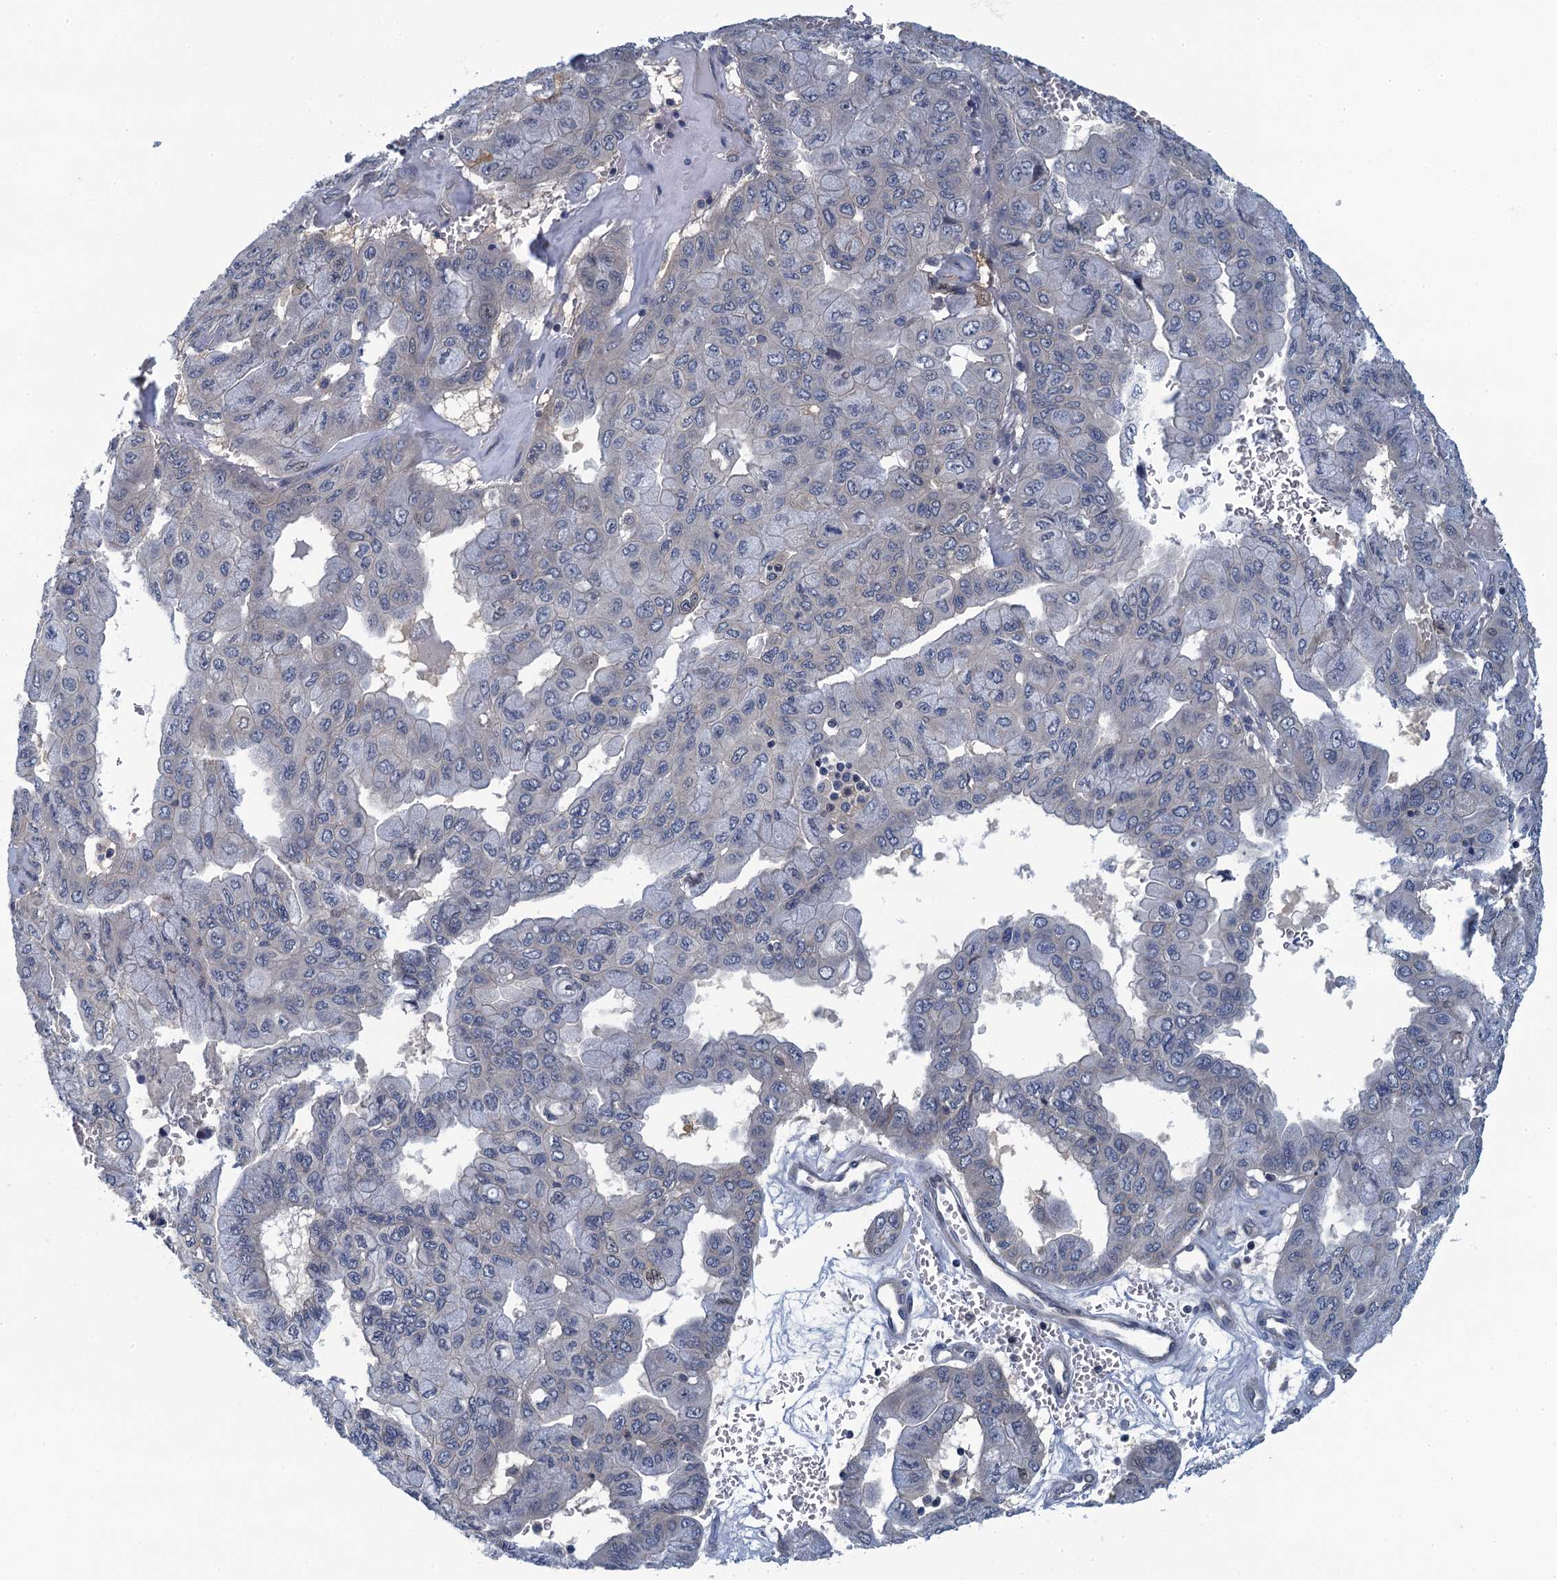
{"staining": {"intensity": "negative", "quantity": "none", "location": "none"}, "tissue": "pancreatic cancer", "cell_type": "Tumor cells", "image_type": "cancer", "snomed": [{"axis": "morphology", "description": "Adenocarcinoma, NOS"}, {"axis": "topography", "description": "Pancreas"}], "caption": "Tumor cells show no significant expression in pancreatic cancer (adenocarcinoma). Brightfield microscopy of IHC stained with DAB (brown) and hematoxylin (blue), captured at high magnification.", "gene": "NCKAP1L", "patient": {"sex": "male", "age": 51}}